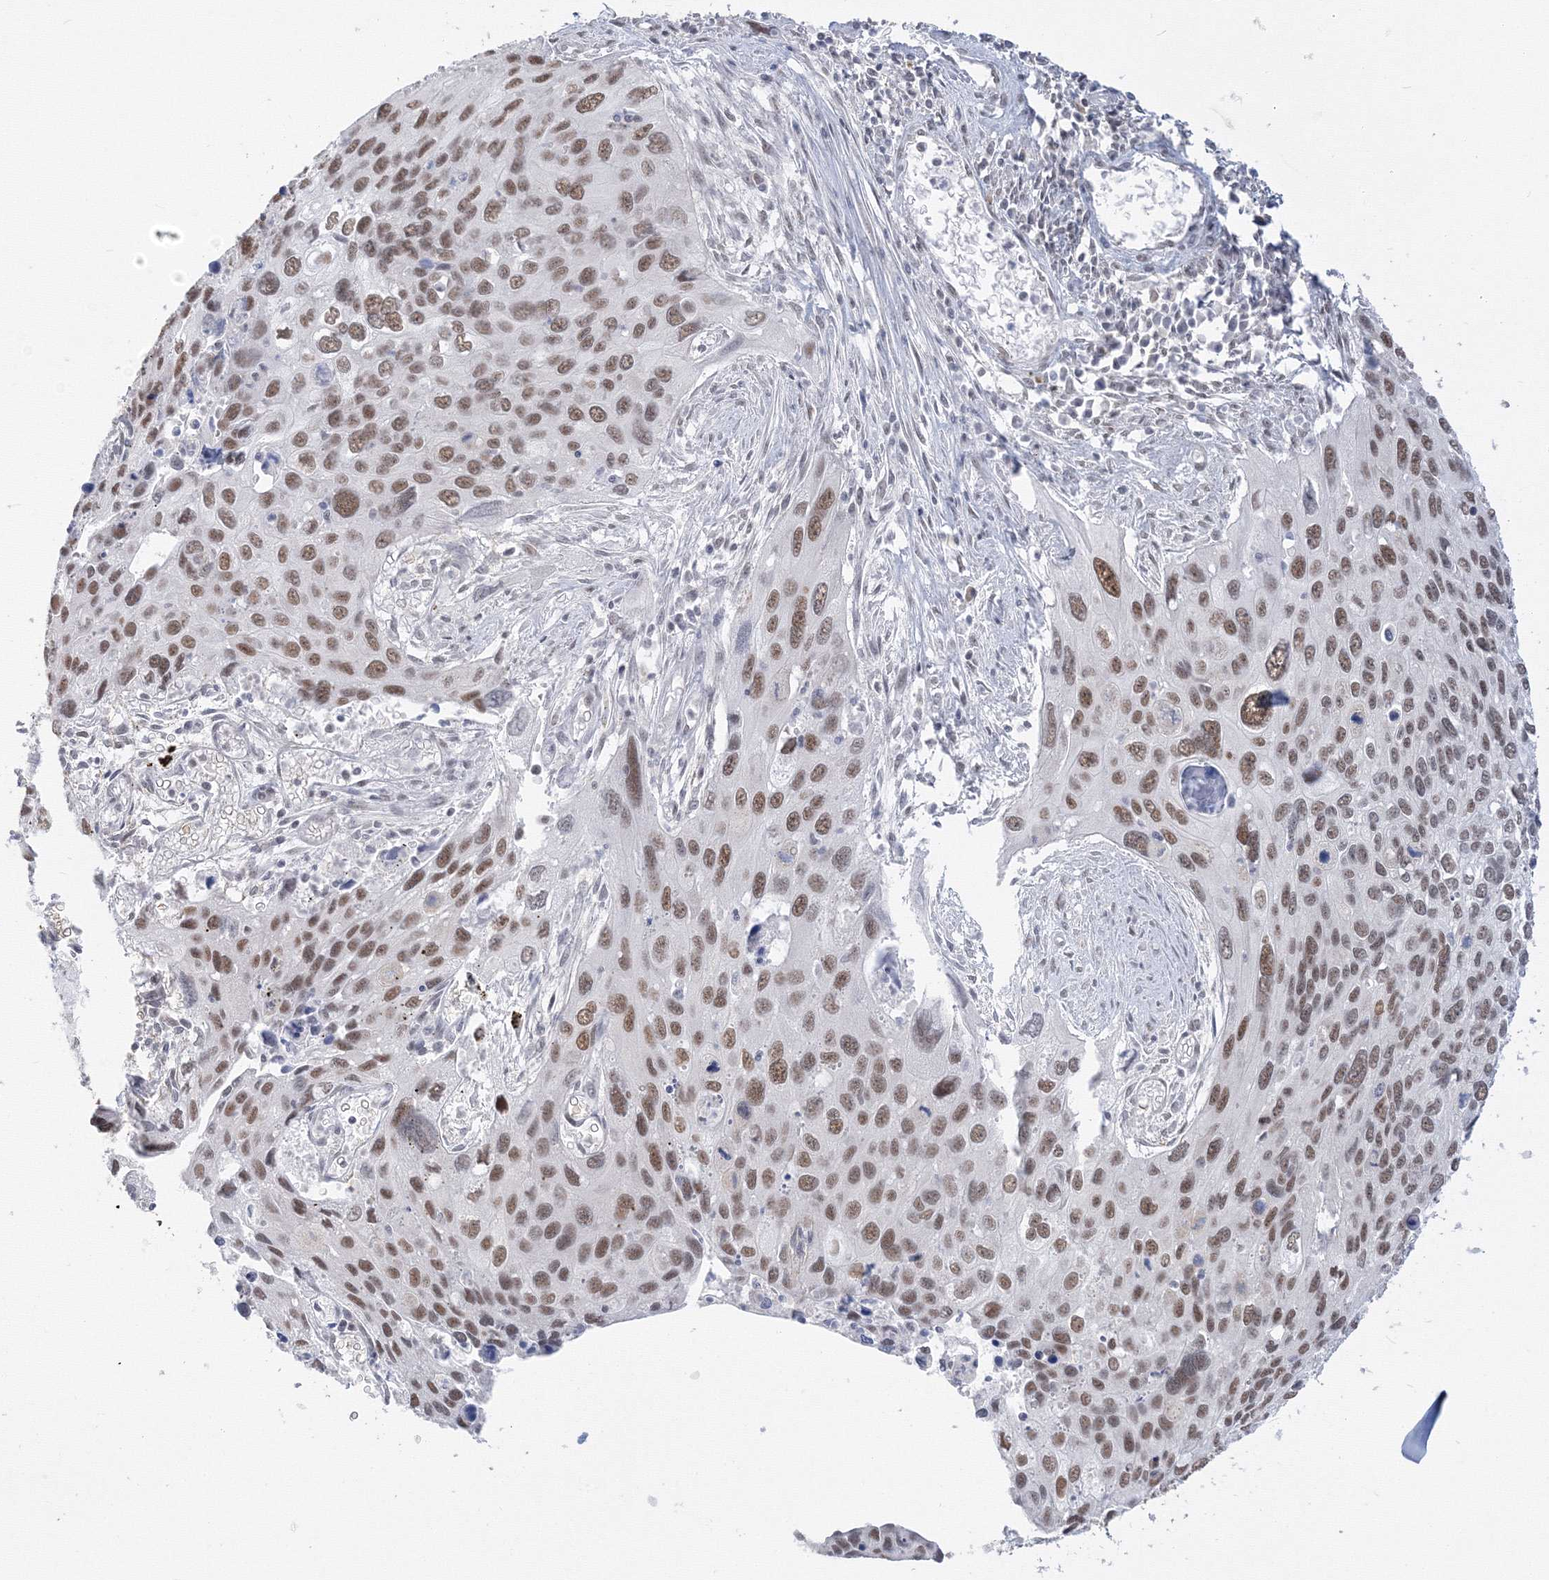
{"staining": {"intensity": "moderate", "quantity": ">75%", "location": "nuclear"}, "tissue": "cervical cancer", "cell_type": "Tumor cells", "image_type": "cancer", "snomed": [{"axis": "morphology", "description": "Squamous cell carcinoma, NOS"}, {"axis": "topography", "description": "Cervix"}], "caption": "Cervical cancer (squamous cell carcinoma) stained for a protein shows moderate nuclear positivity in tumor cells.", "gene": "PPP4R2", "patient": {"sex": "female", "age": 55}}